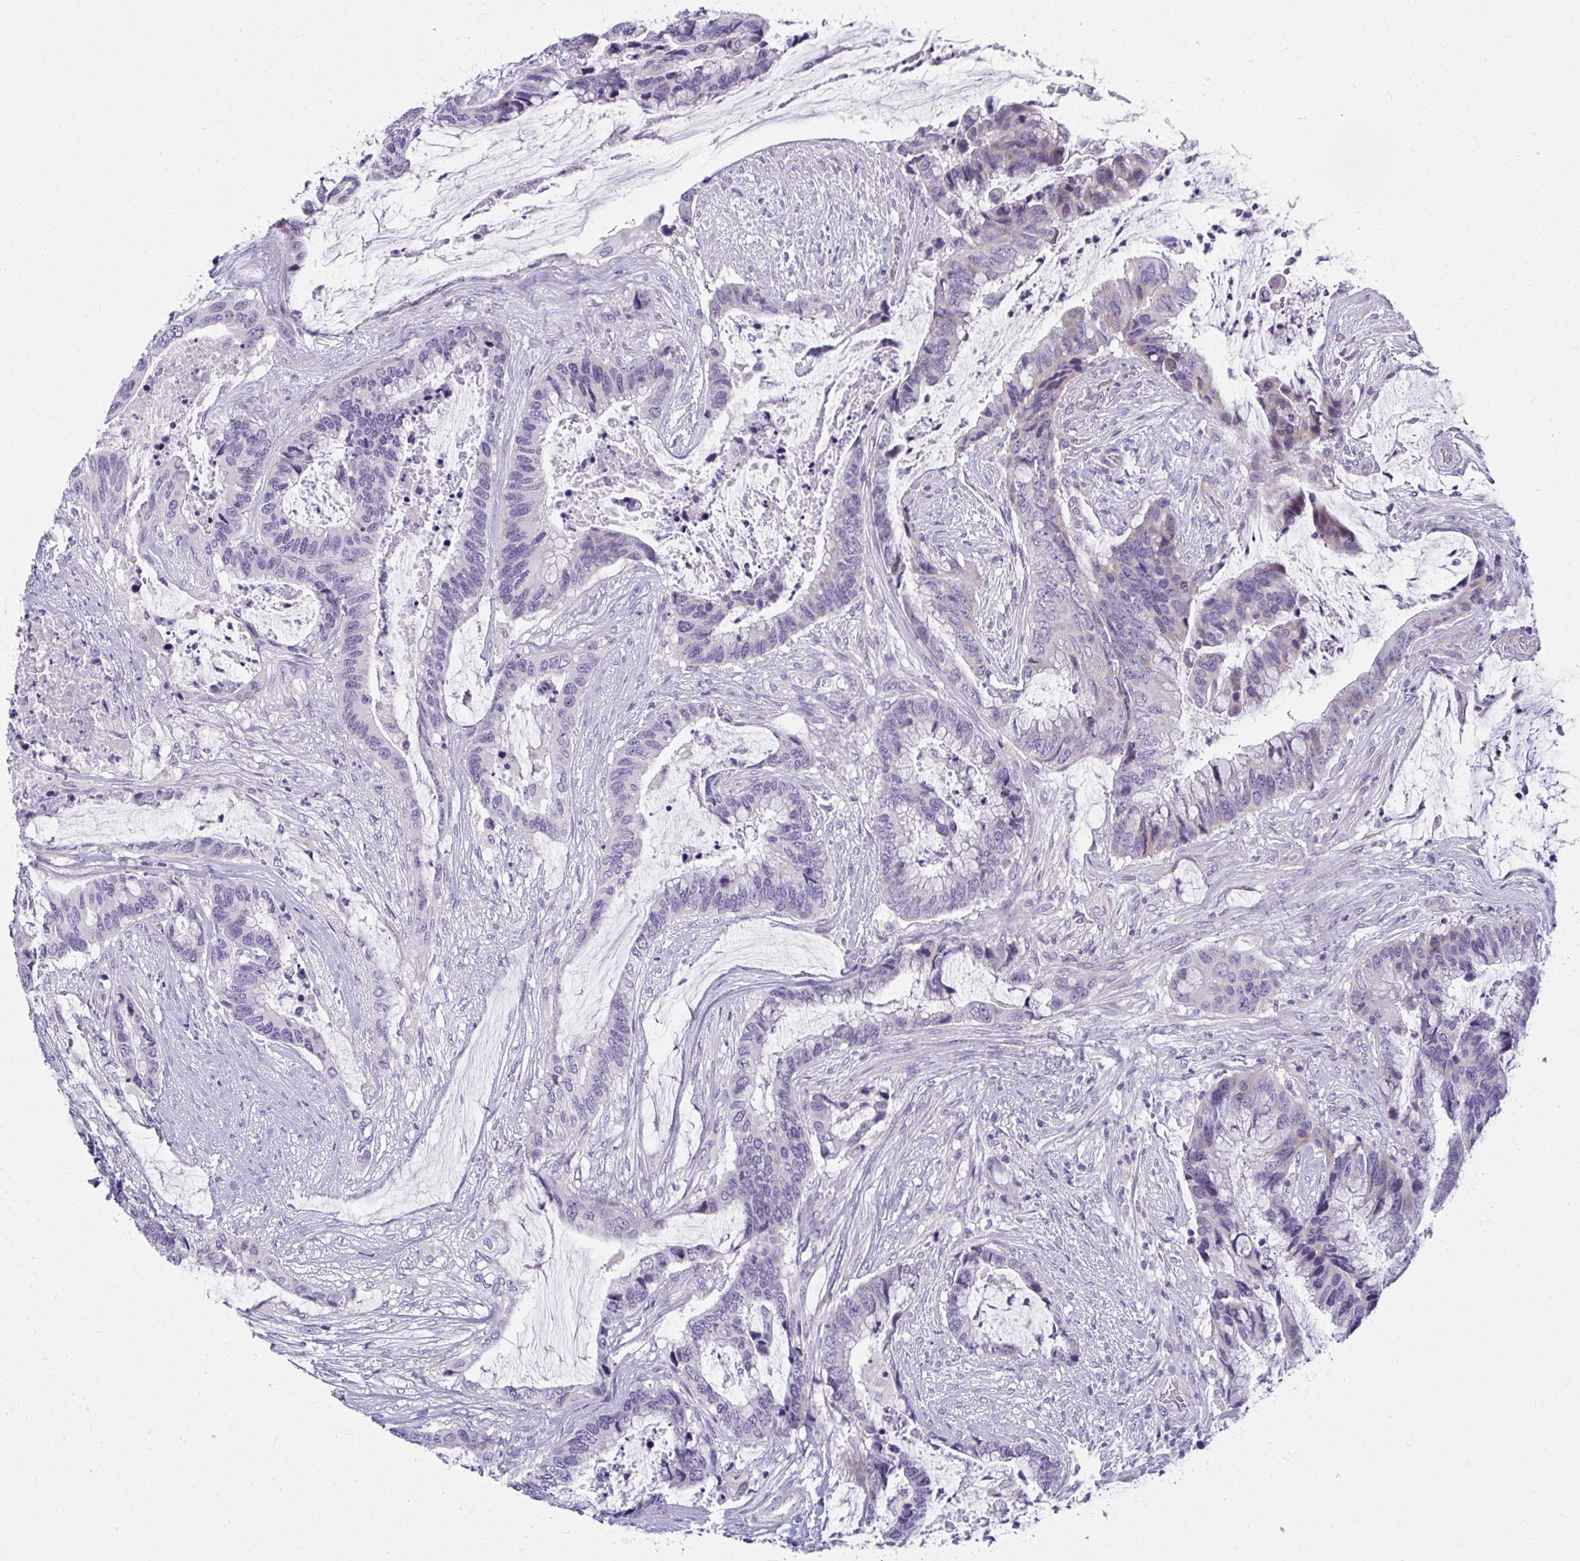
{"staining": {"intensity": "weak", "quantity": "<25%", "location": "cytoplasmic/membranous"}, "tissue": "colorectal cancer", "cell_type": "Tumor cells", "image_type": "cancer", "snomed": [{"axis": "morphology", "description": "Adenocarcinoma, NOS"}, {"axis": "topography", "description": "Rectum"}], "caption": "IHC image of neoplastic tissue: human adenocarcinoma (colorectal) stained with DAB (3,3'-diaminobenzidine) reveals no significant protein staining in tumor cells.", "gene": "TSBP1", "patient": {"sex": "female", "age": 59}}